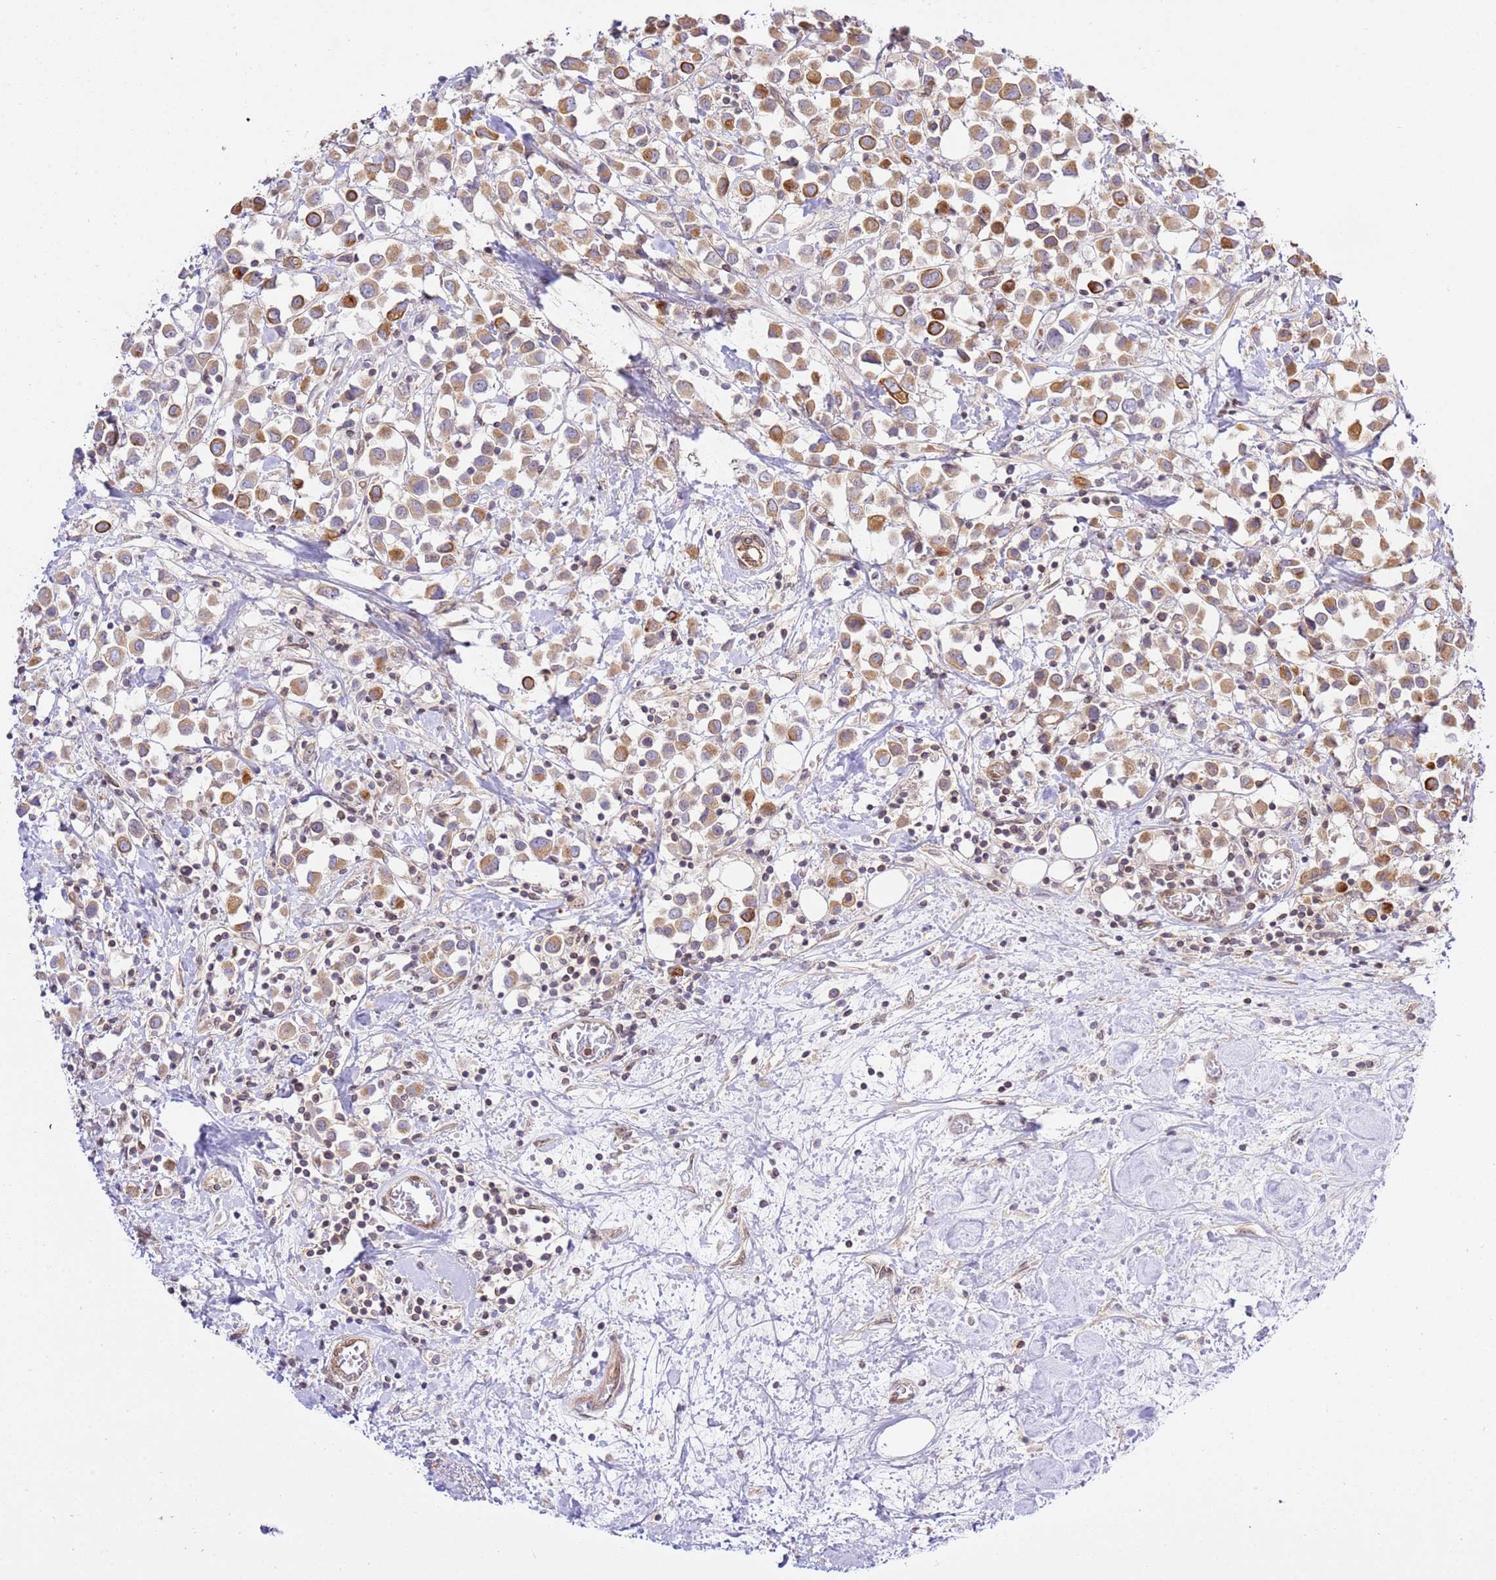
{"staining": {"intensity": "moderate", "quantity": ">75%", "location": "cytoplasmic/membranous"}, "tissue": "breast cancer", "cell_type": "Tumor cells", "image_type": "cancer", "snomed": [{"axis": "morphology", "description": "Duct carcinoma"}, {"axis": "topography", "description": "Breast"}], "caption": "Infiltrating ductal carcinoma (breast) tissue exhibits moderate cytoplasmic/membranous expression in approximately >75% of tumor cells, visualized by immunohistochemistry.", "gene": "TRIM37", "patient": {"sex": "female", "age": 61}}